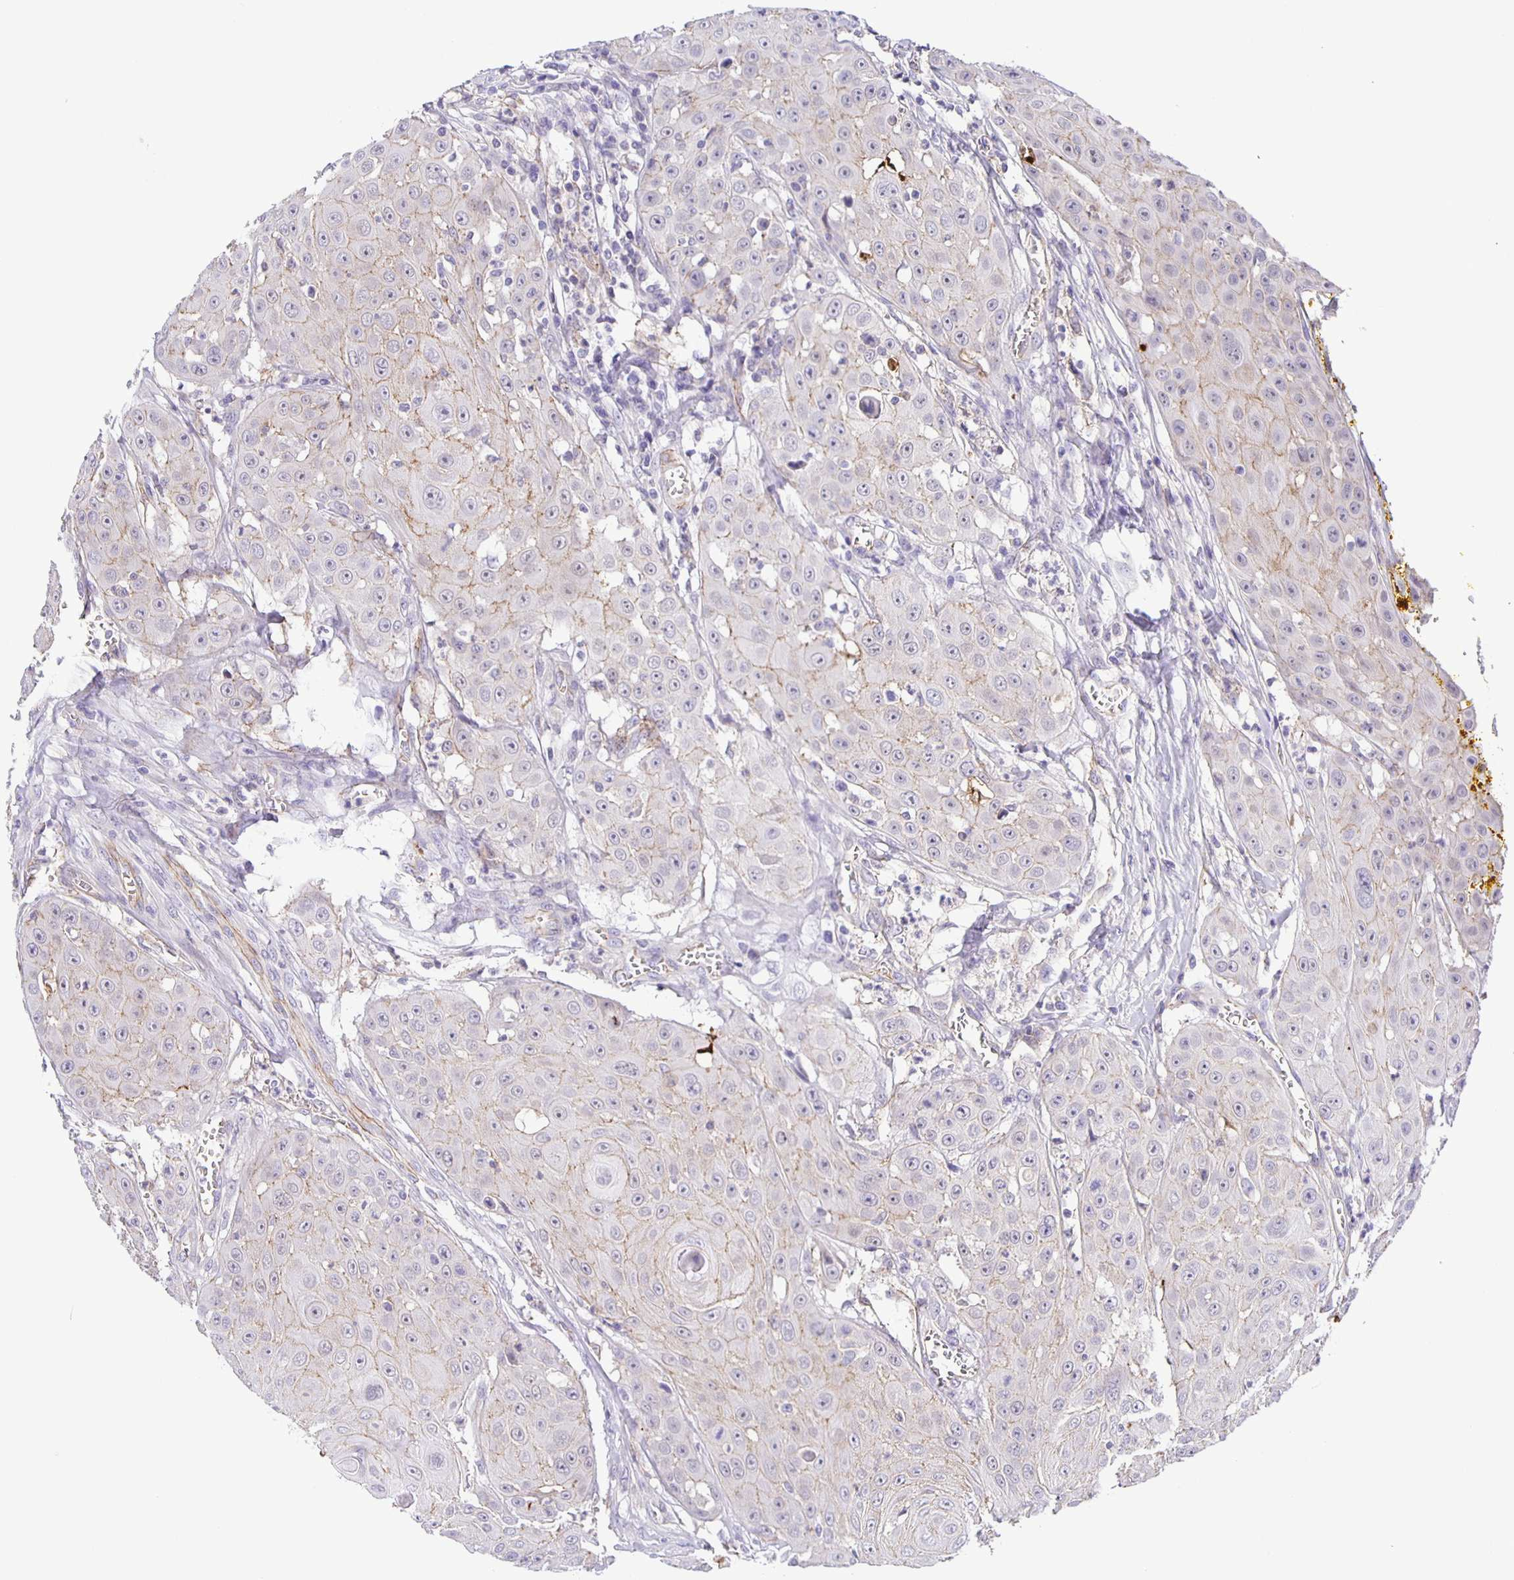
{"staining": {"intensity": "weak", "quantity": "25%-75%", "location": "cytoplasmic/membranous"}, "tissue": "head and neck cancer", "cell_type": "Tumor cells", "image_type": "cancer", "snomed": [{"axis": "morphology", "description": "Squamous cell carcinoma, NOS"}, {"axis": "topography", "description": "Oral tissue"}, {"axis": "topography", "description": "Head-Neck"}], "caption": "Immunohistochemistry (IHC) image of squamous cell carcinoma (head and neck) stained for a protein (brown), which reveals low levels of weak cytoplasmic/membranous positivity in approximately 25%-75% of tumor cells.", "gene": "JMJD4", "patient": {"sex": "male", "age": 81}}